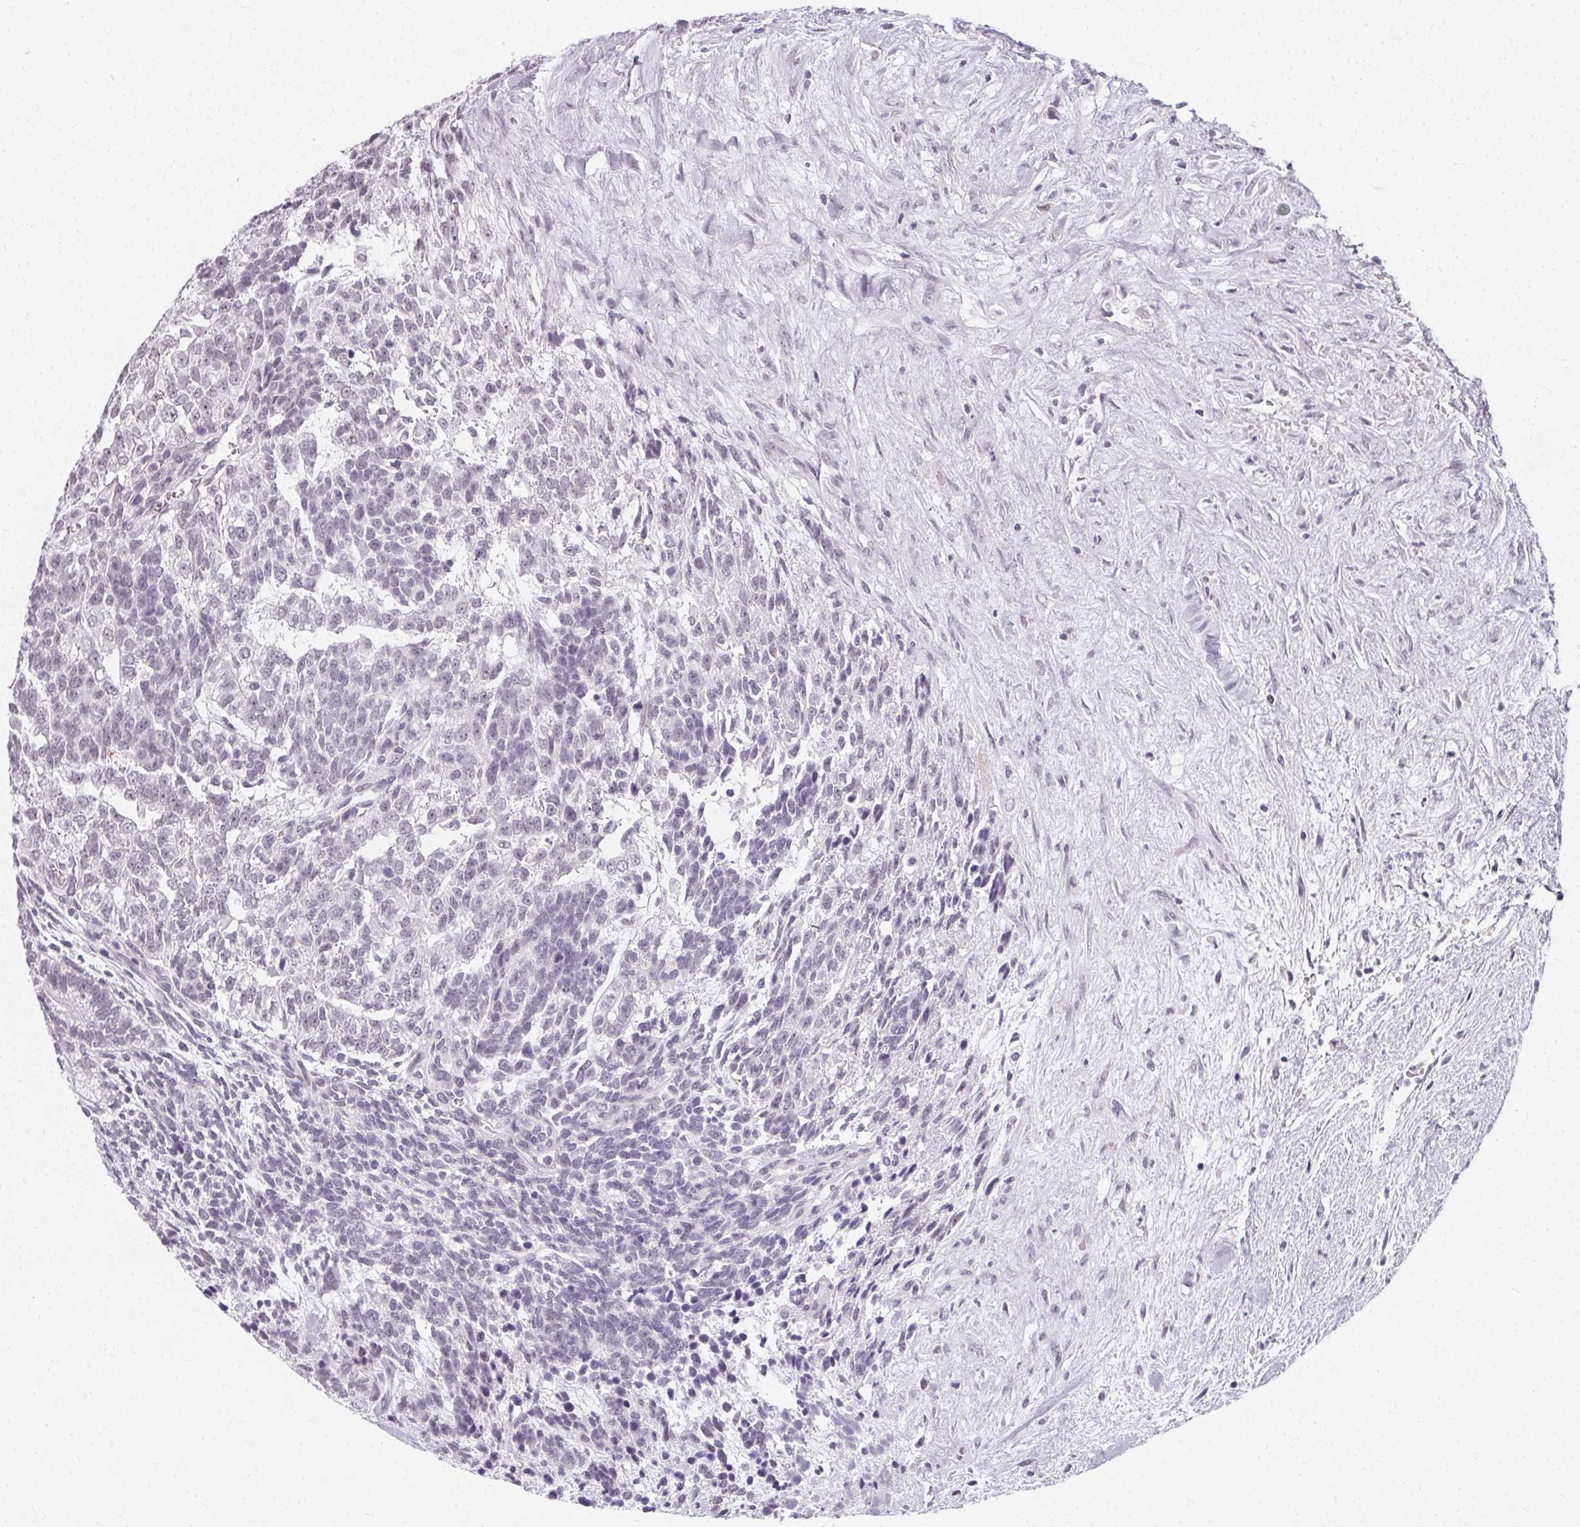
{"staining": {"intensity": "negative", "quantity": "none", "location": "none"}, "tissue": "testis cancer", "cell_type": "Tumor cells", "image_type": "cancer", "snomed": [{"axis": "morphology", "description": "Carcinoma, Embryonal, NOS"}, {"axis": "topography", "description": "Testis"}], "caption": "An image of human testis cancer is negative for staining in tumor cells.", "gene": "SYNPR", "patient": {"sex": "male", "age": 23}}